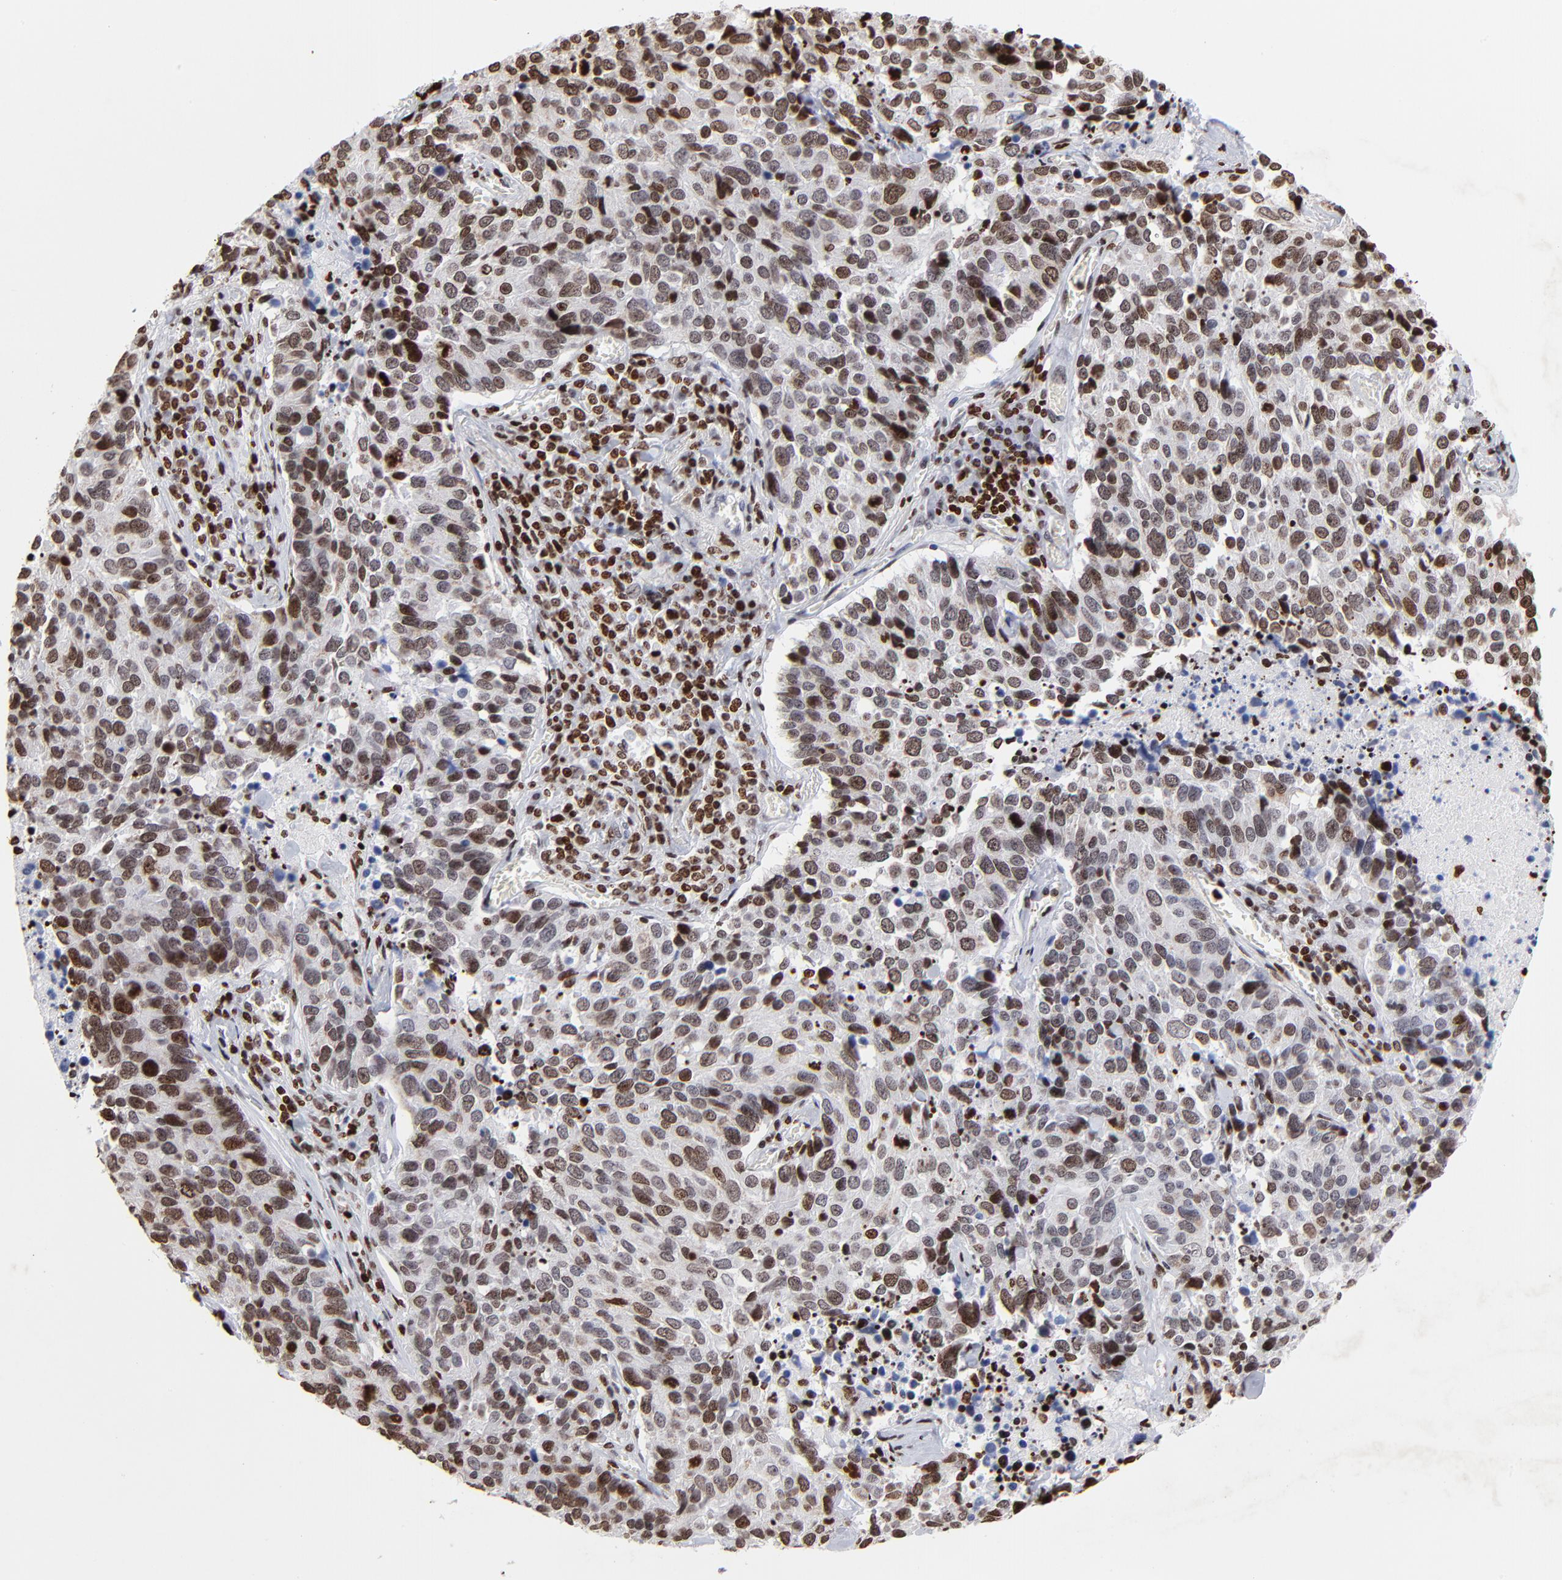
{"staining": {"intensity": "moderate", "quantity": ">75%", "location": "nuclear"}, "tissue": "lung cancer", "cell_type": "Tumor cells", "image_type": "cancer", "snomed": [{"axis": "morphology", "description": "Neoplasm, malignant, NOS"}, {"axis": "topography", "description": "Lung"}], "caption": "IHC histopathology image of neoplastic tissue: neoplasm (malignant) (lung) stained using immunohistochemistry (IHC) demonstrates medium levels of moderate protein expression localized specifically in the nuclear of tumor cells, appearing as a nuclear brown color.", "gene": "FBH1", "patient": {"sex": "female", "age": 76}}